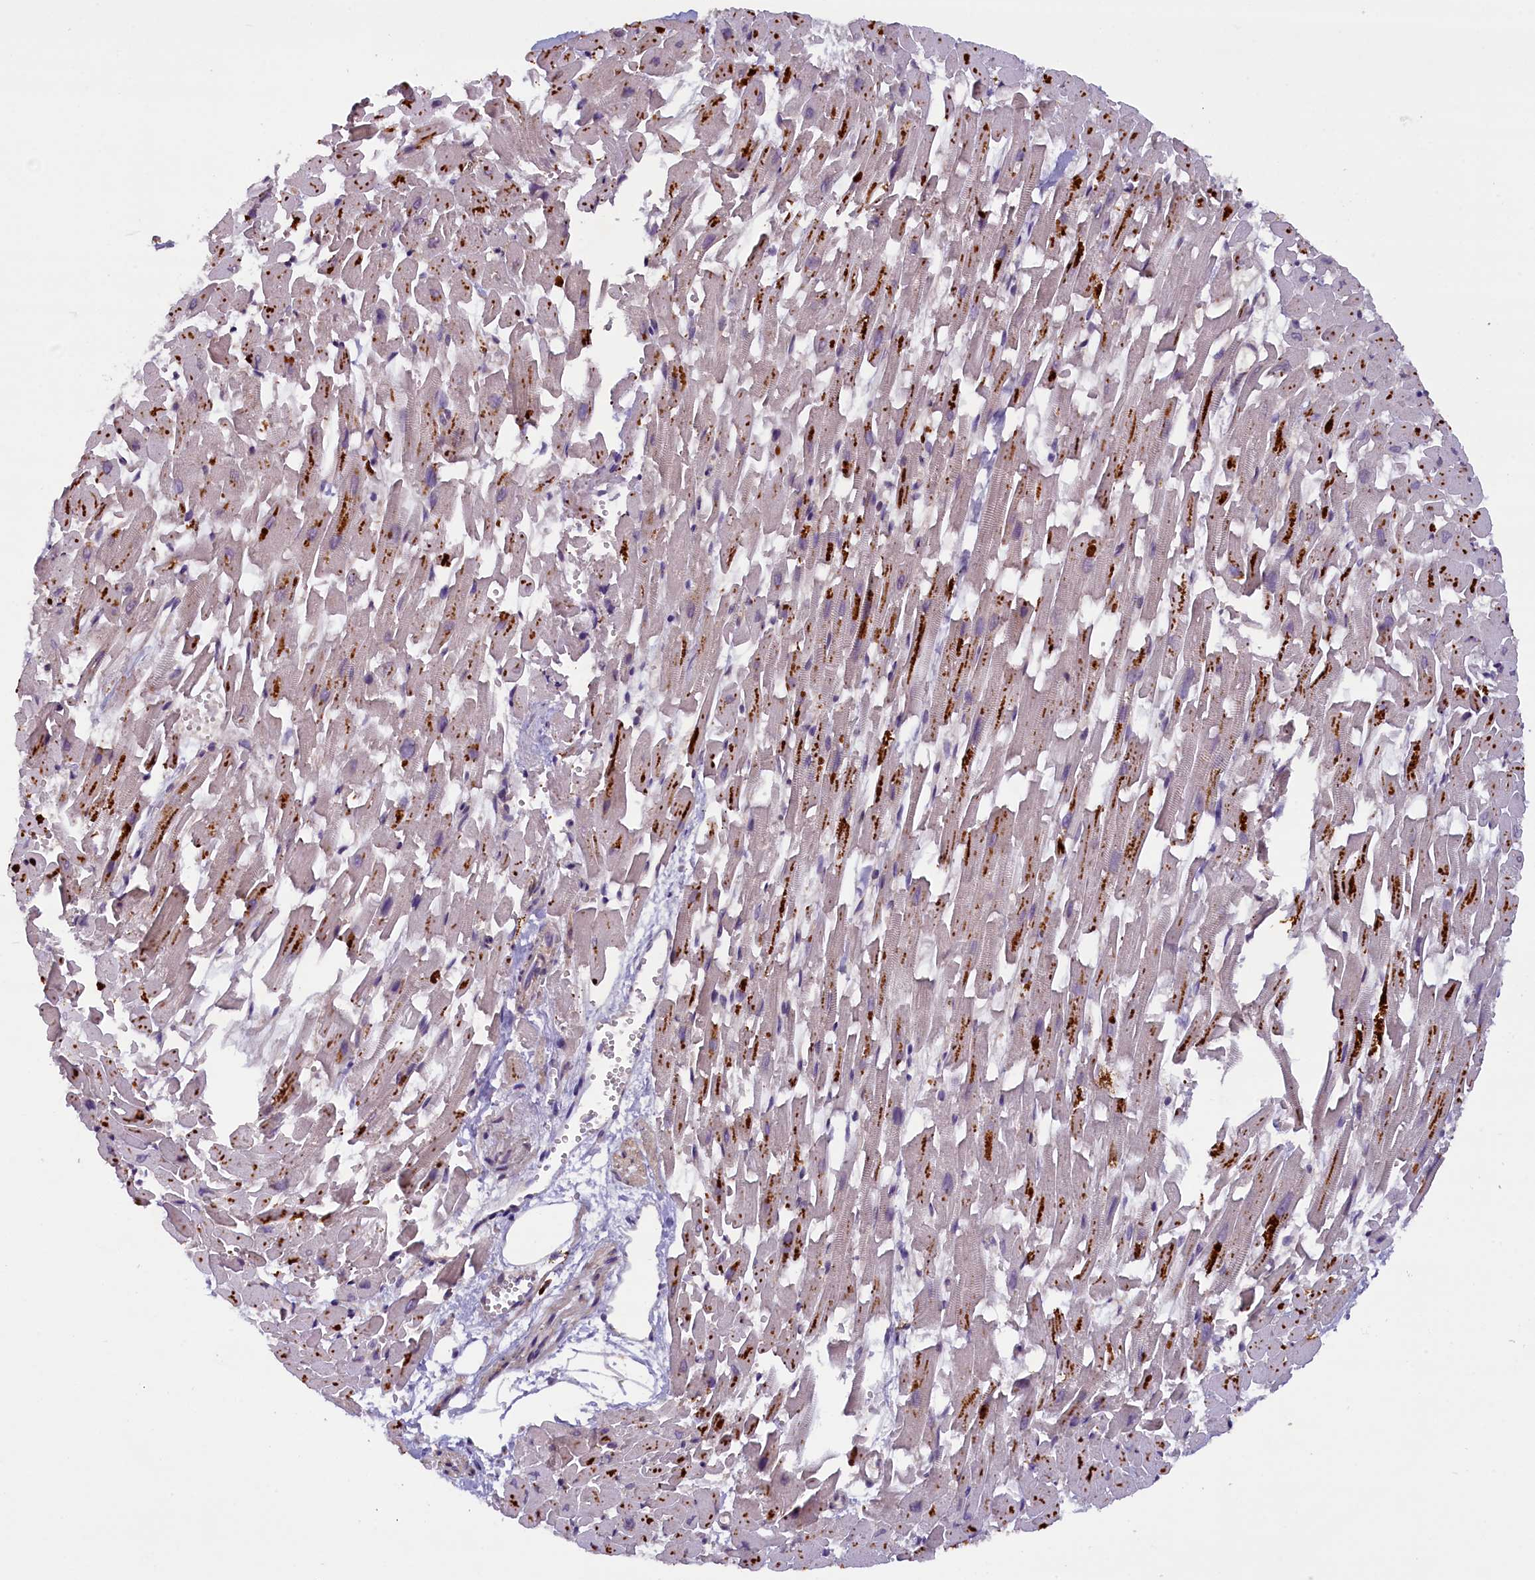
{"staining": {"intensity": "moderate", "quantity": "25%-75%", "location": "cytoplasmic/membranous"}, "tissue": "heart muscle", "cell_type": "Cardiomyocytes", "image_type": "normal", "snomed": [{"axis": "morphology", "description": "Normal tissue, NOS"}, {"axis": "topography", "description": "Heart"}], "caption": "DAB (3,3'-diaminobenzidine) immunohistochemical staining of normal heart muscle displays moderate cytoplasmic/membranous protein staining in approximately 25%-75% of cardiomyocytes.", "gene": "CCDC9B", "patient": {"sex": "female", "age": 64}}